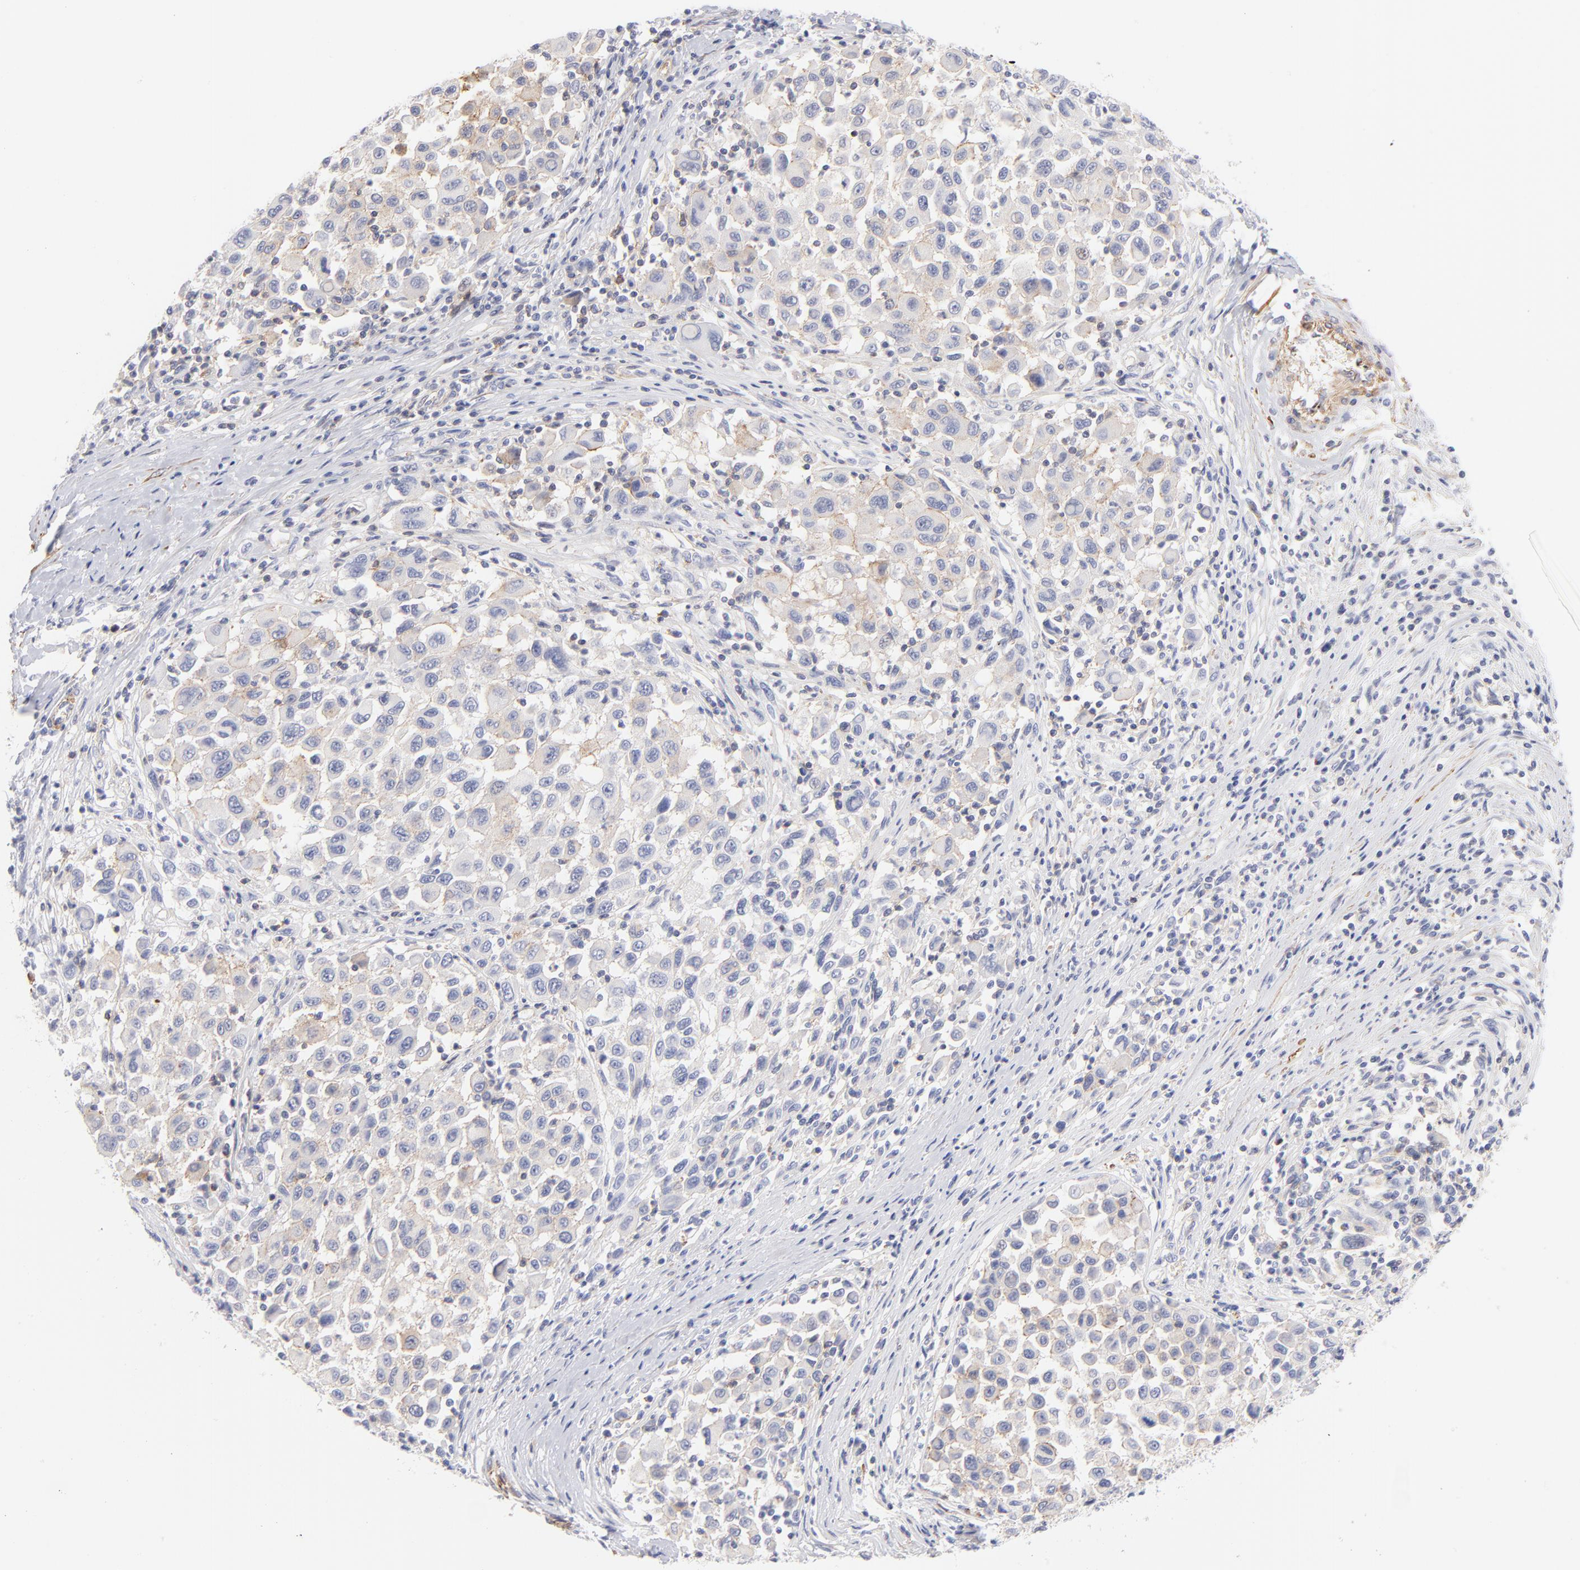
{"staining": {"intensity": "weak", "quantity": "25%-75%", "location": "cytoplasmic/membranous"}, "tissue": "melanoma", "cell_type": "Tumor cells", "image_type": "cancer", "snomed": [{"axis": "morphology", "description": "Malignant melanoma, Metastatic site"}, {"axis": "topography", "description": "Lymph node"}], "caption": "Melanoma stained with a protein marker displays weak staining in tumor cells.", "gene": "ACTA2", "patient": {"sex": "male", "age": 61}}